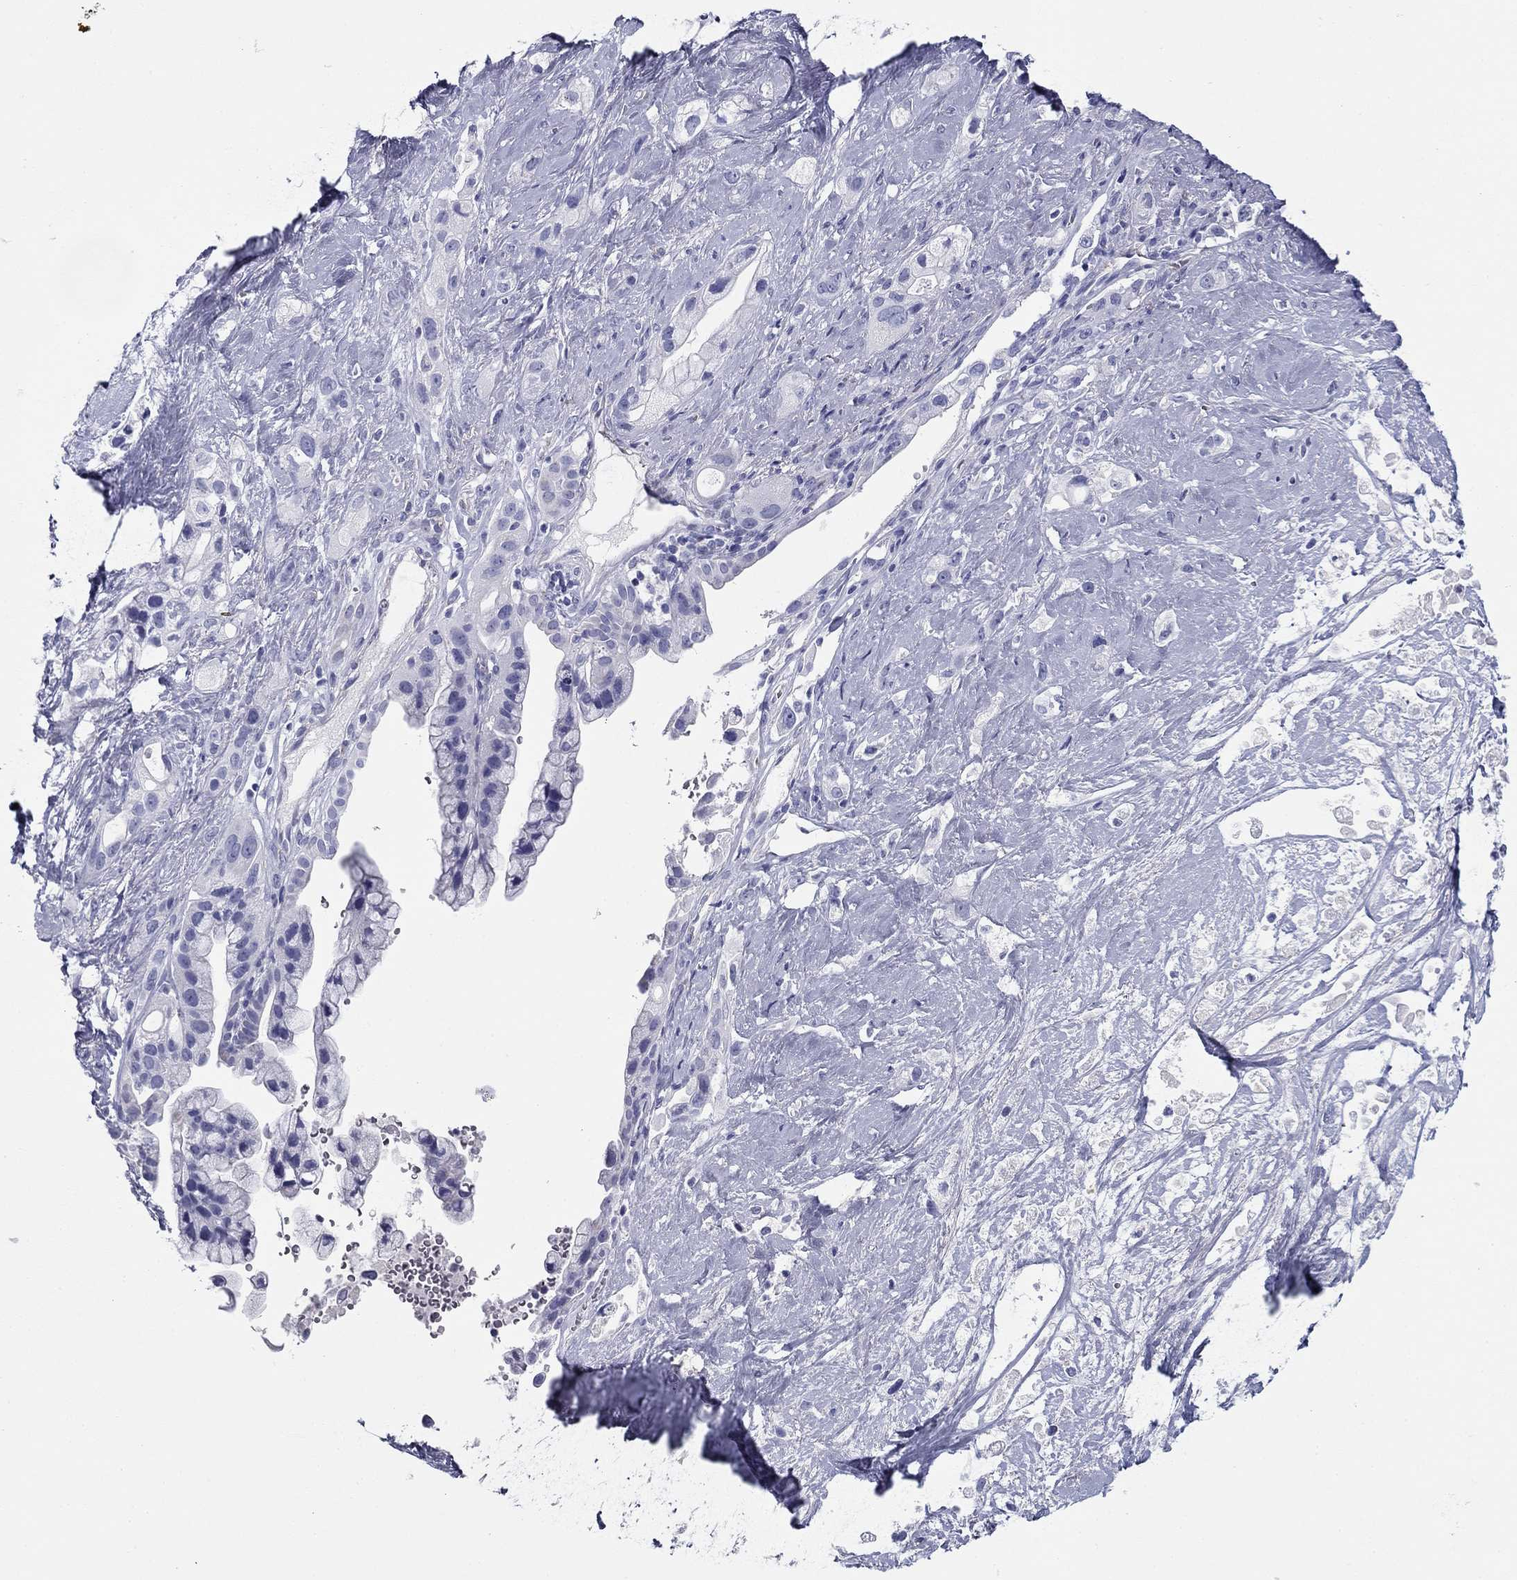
{"staining": {"intensity": "negative", "quantity": "none", "location": "none"}, "tissue": "pancreatic cancer", "cell_type": "Tumor cells", "image_type": "cancer", "snomed": [{"axis": "morphology", "description": "Adenocarcinoma, NOS"}, {"axis": "topography", "description": "Pancreas"}], "caption": "Human adenocarcinoma (pancreatic) stained for a protein using immunohistochemistry reveals no expression in tumor cells.", "gene": "ZP2", "patient": {"sex": "male", "age": 44}}